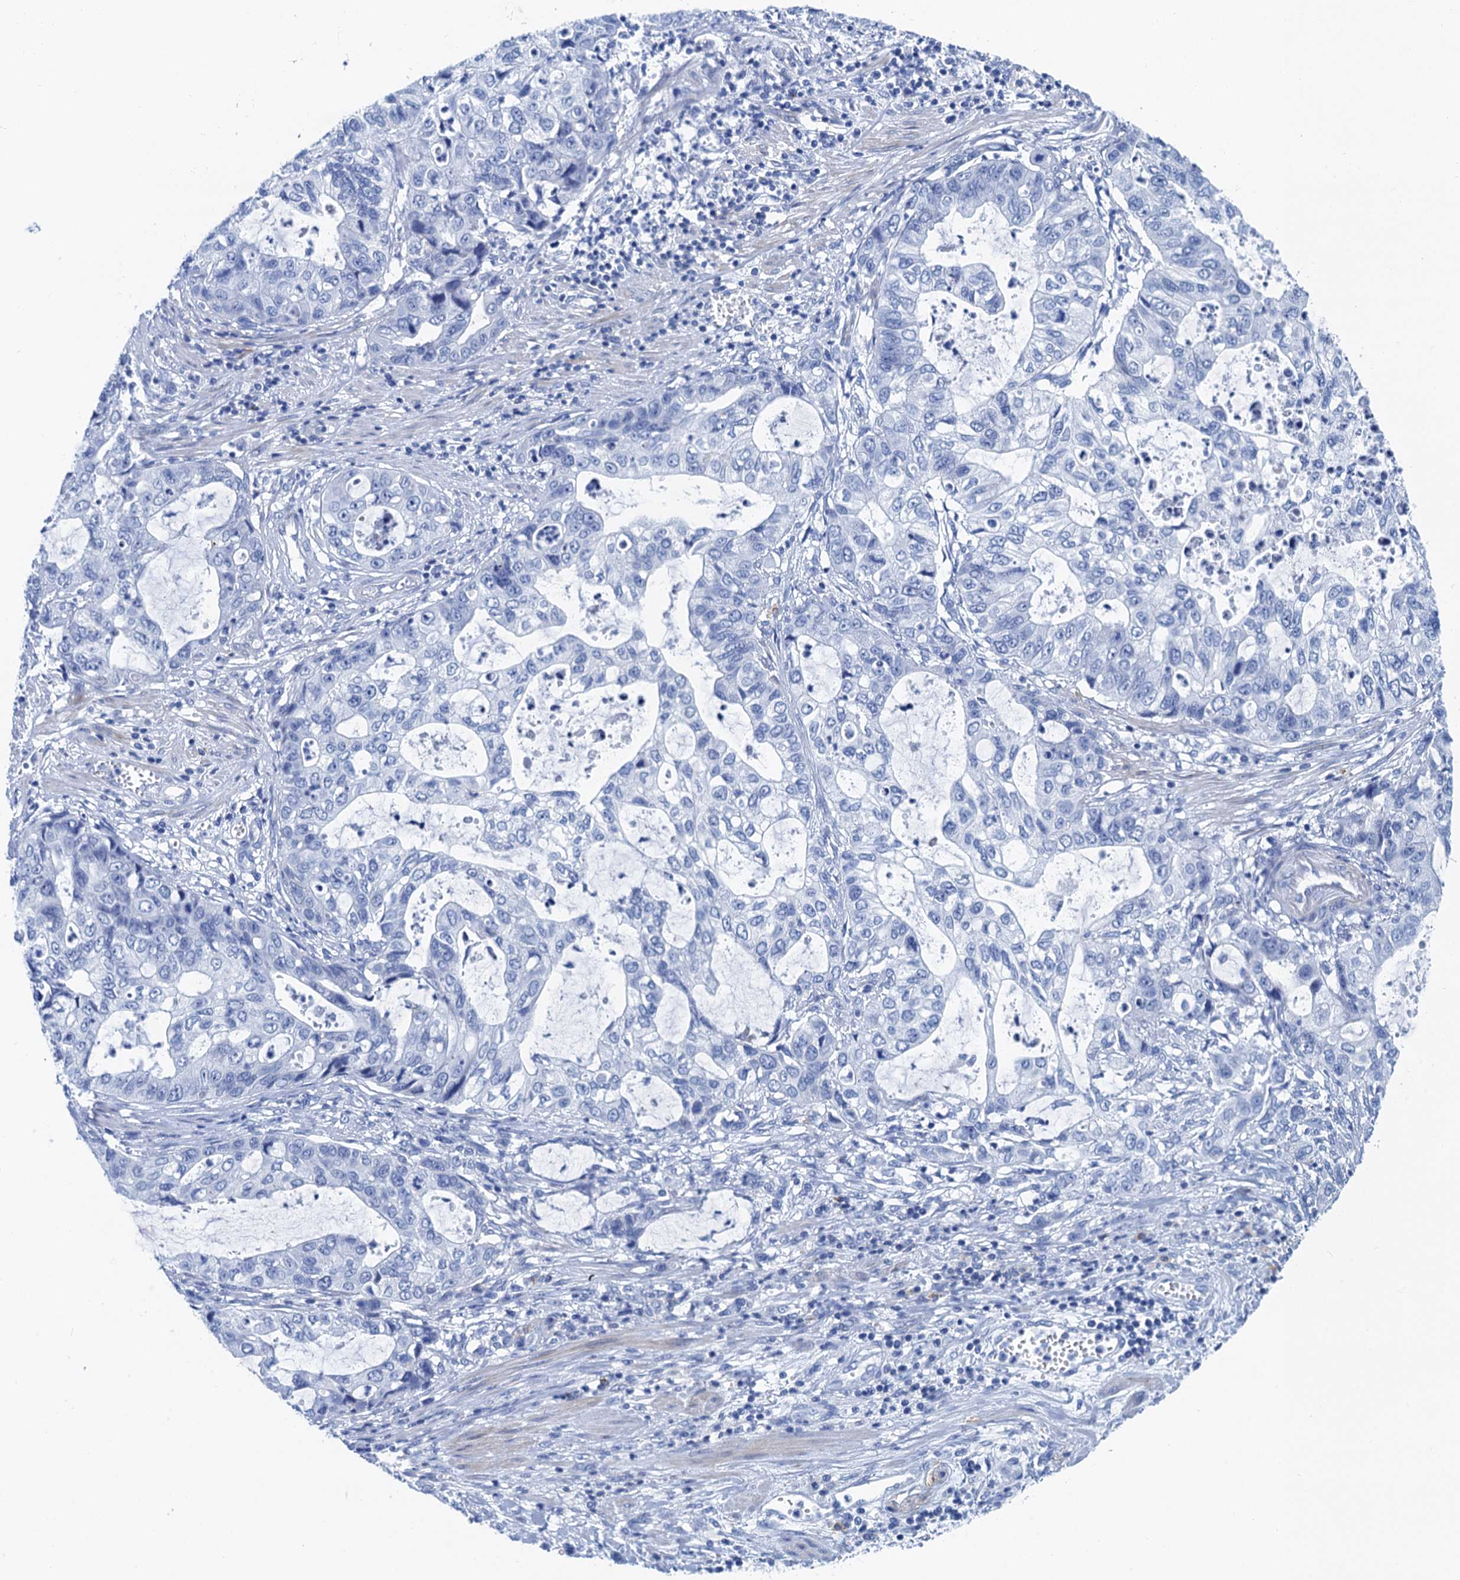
{"staining": {"intensity": "negative", "quantity": "none", "location": "none"}, "tissue": "stomach cancer", "cell_type": "Tumor cells", "image_type": "cancer", "snomed": [{"axis": "morphology", "description": "Adenocarcinoma, NOS"}, {"axis": "topography", "description": "Stomach, upper"}], "caption": "Image shows no significant protein staining in tumor cells of adenocarcinoma (stomach).", "gene": "NLRP10", "patient": {"sex": "female", "age": 52}}